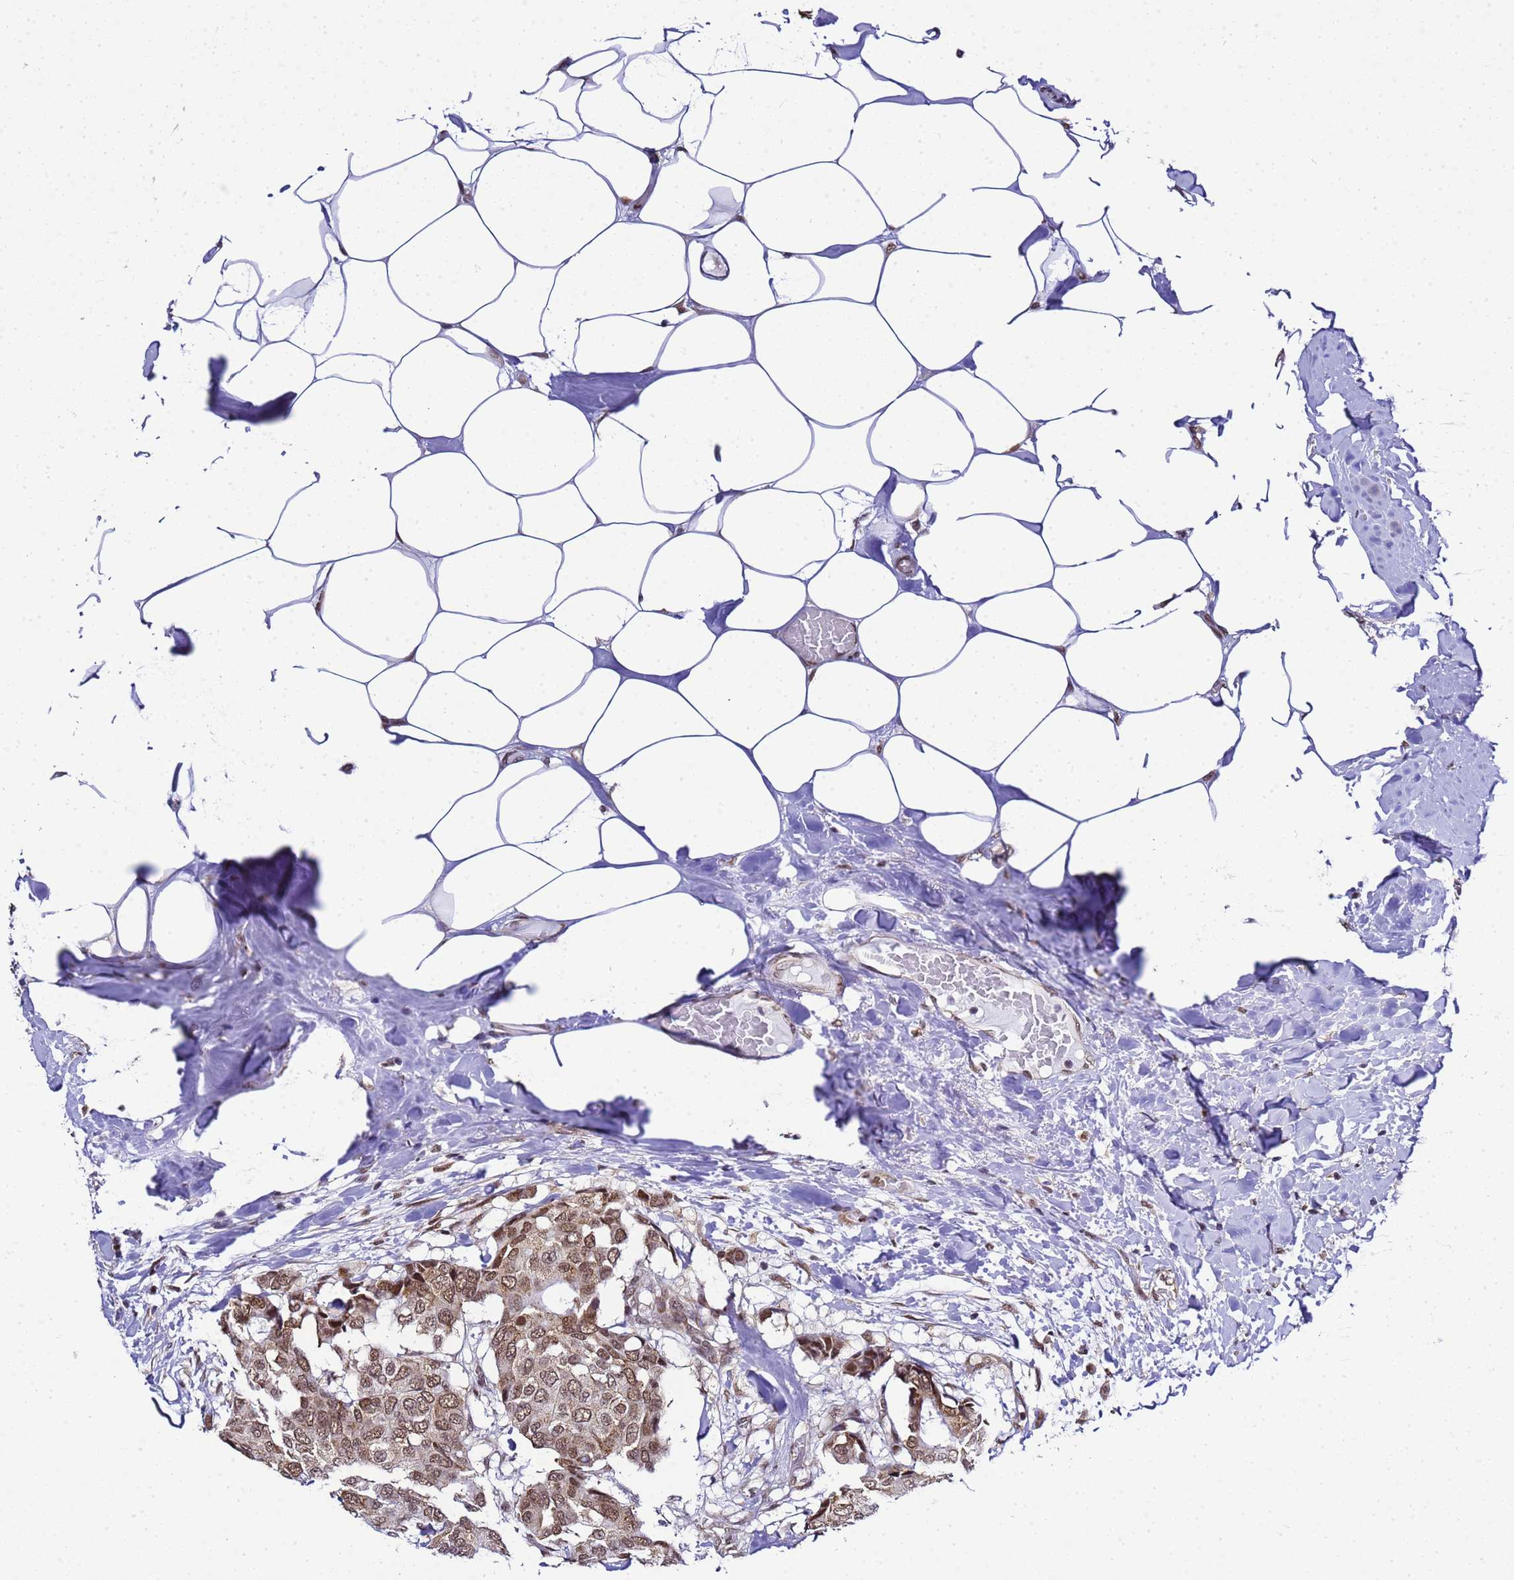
{"staining": {"intensity": "moderate", "quantity": ">75%", "location": "cytoplasmic/membranous,nuclear"}, "tissue": "breast cancer", "cell_type": "Tumor cells", "image_type": "cancer", "snomed": [{"axis": "morphology", "description": "Duct carcinoma"}, {"axis": "topography", "description": "Breast"}], "caption": "Immunohistochemical staining of intraductal carcinoma (breast) demonstrates medium levels of moderate cytoplasmic/membranous and nuclear staining in about >75% of tumor cells.", "gene": "SMN1", "patient": {"sex": "female", "age": 75}}